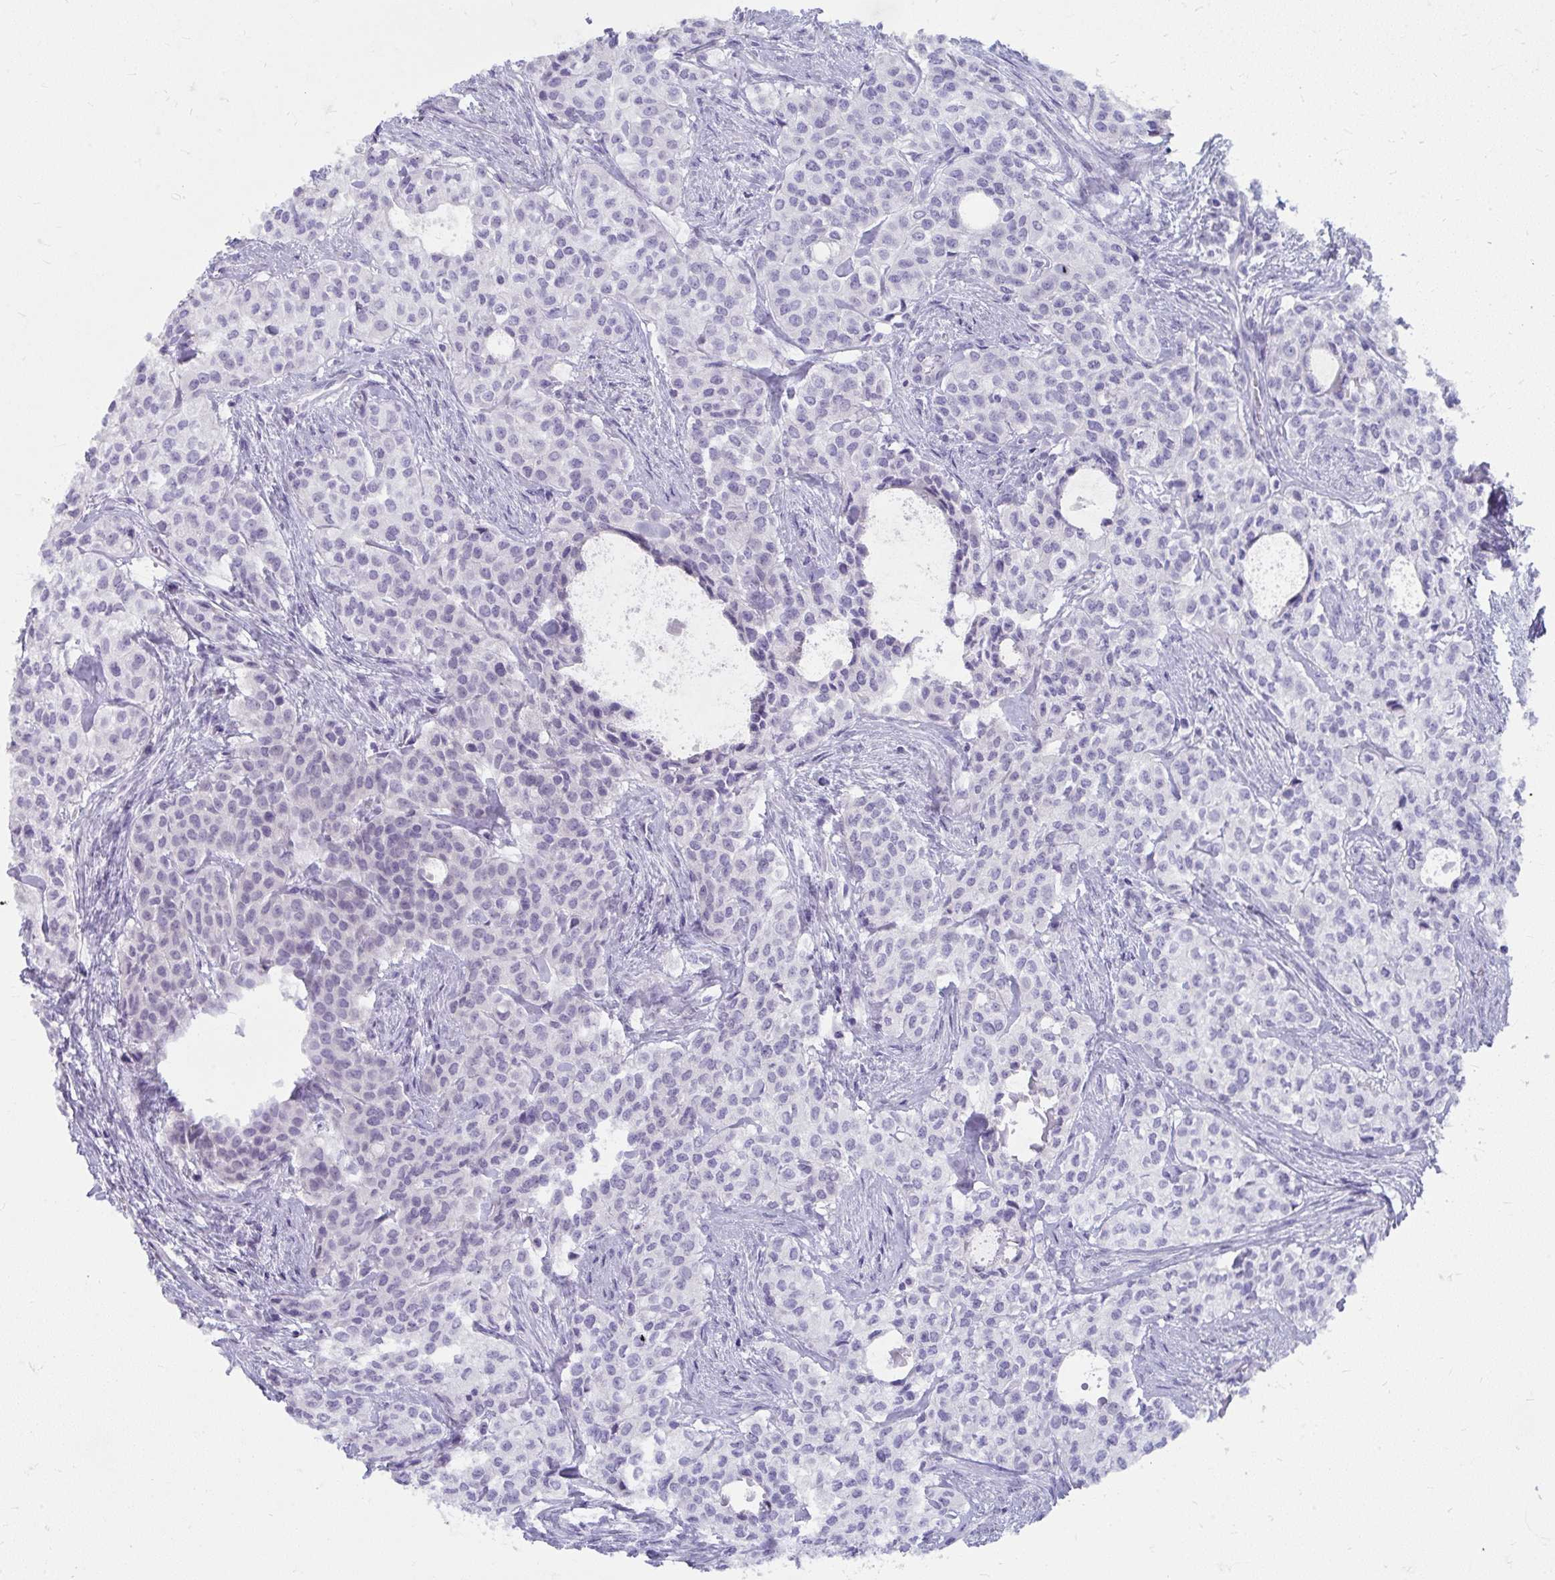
{"staining": {"intensity": "negative", "quantity": "none", "location": "none"}, "tissue": "head and neck cancer", "cell_type": "Tumor cells", "image_type": "cancer", "snomed": [{"axis": "morphology", "description": "Adenocarcinoma, NOS"}, {"axis": "topography", "description": "Head-Neck"}], "caption": "A high-resolution micrograph shows IHC staining of head and neck adenocarcinoma, which displays no significant positivity in tumor cells.", "gene": "UGT3A2", "patient": {"sex": "male", "age": 81}}